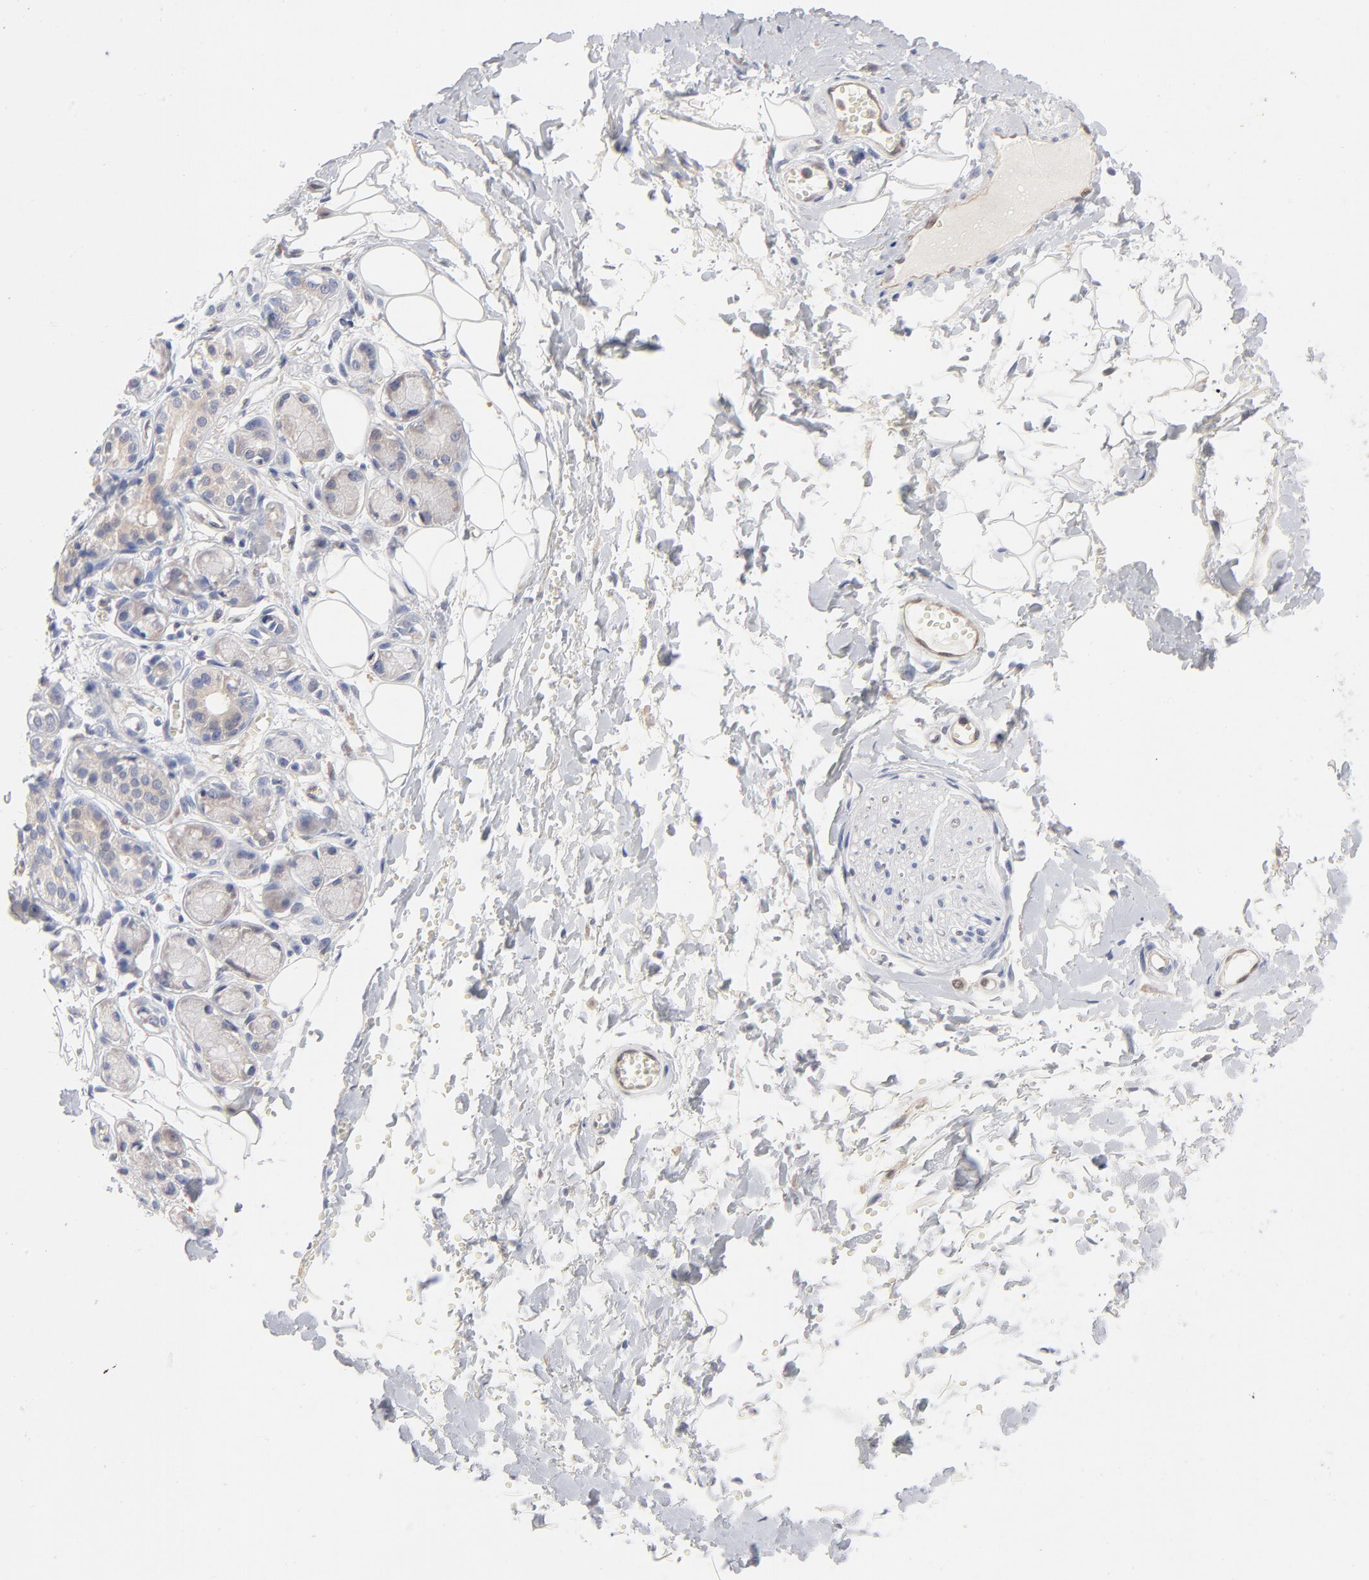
{"staining": {"intensity": "negative", "quantity": "none", "location": "none"}, "tissue": "adipose tissue", "cell_type": "Adipocytes", "image_type": "normal", "snomed": [{"axis": "morphology", "description": "Normal tissue, NOS"}, {"axis": "morphology", "description": "Inflammation, NOS"}, {"axis": "topography", "description": "Salivary gland"}, {"axis": "topography", "description": "Peripheral nerve tissue"}], "caption": "This photomicrograph is of normal adipose tissue stained with IHC to label a protein in brown with the nuclei are counter-stained blue. There is no positivity in adipocytes. Brightfield microscopy of immunohistochemistry stained with DAB (3,3'-diaminobenzidine) (brown) and hematoxylin (blue), captured at high magnification.", "gene": "ARRB1", "patient": {"sex": "female", "age": 75}}